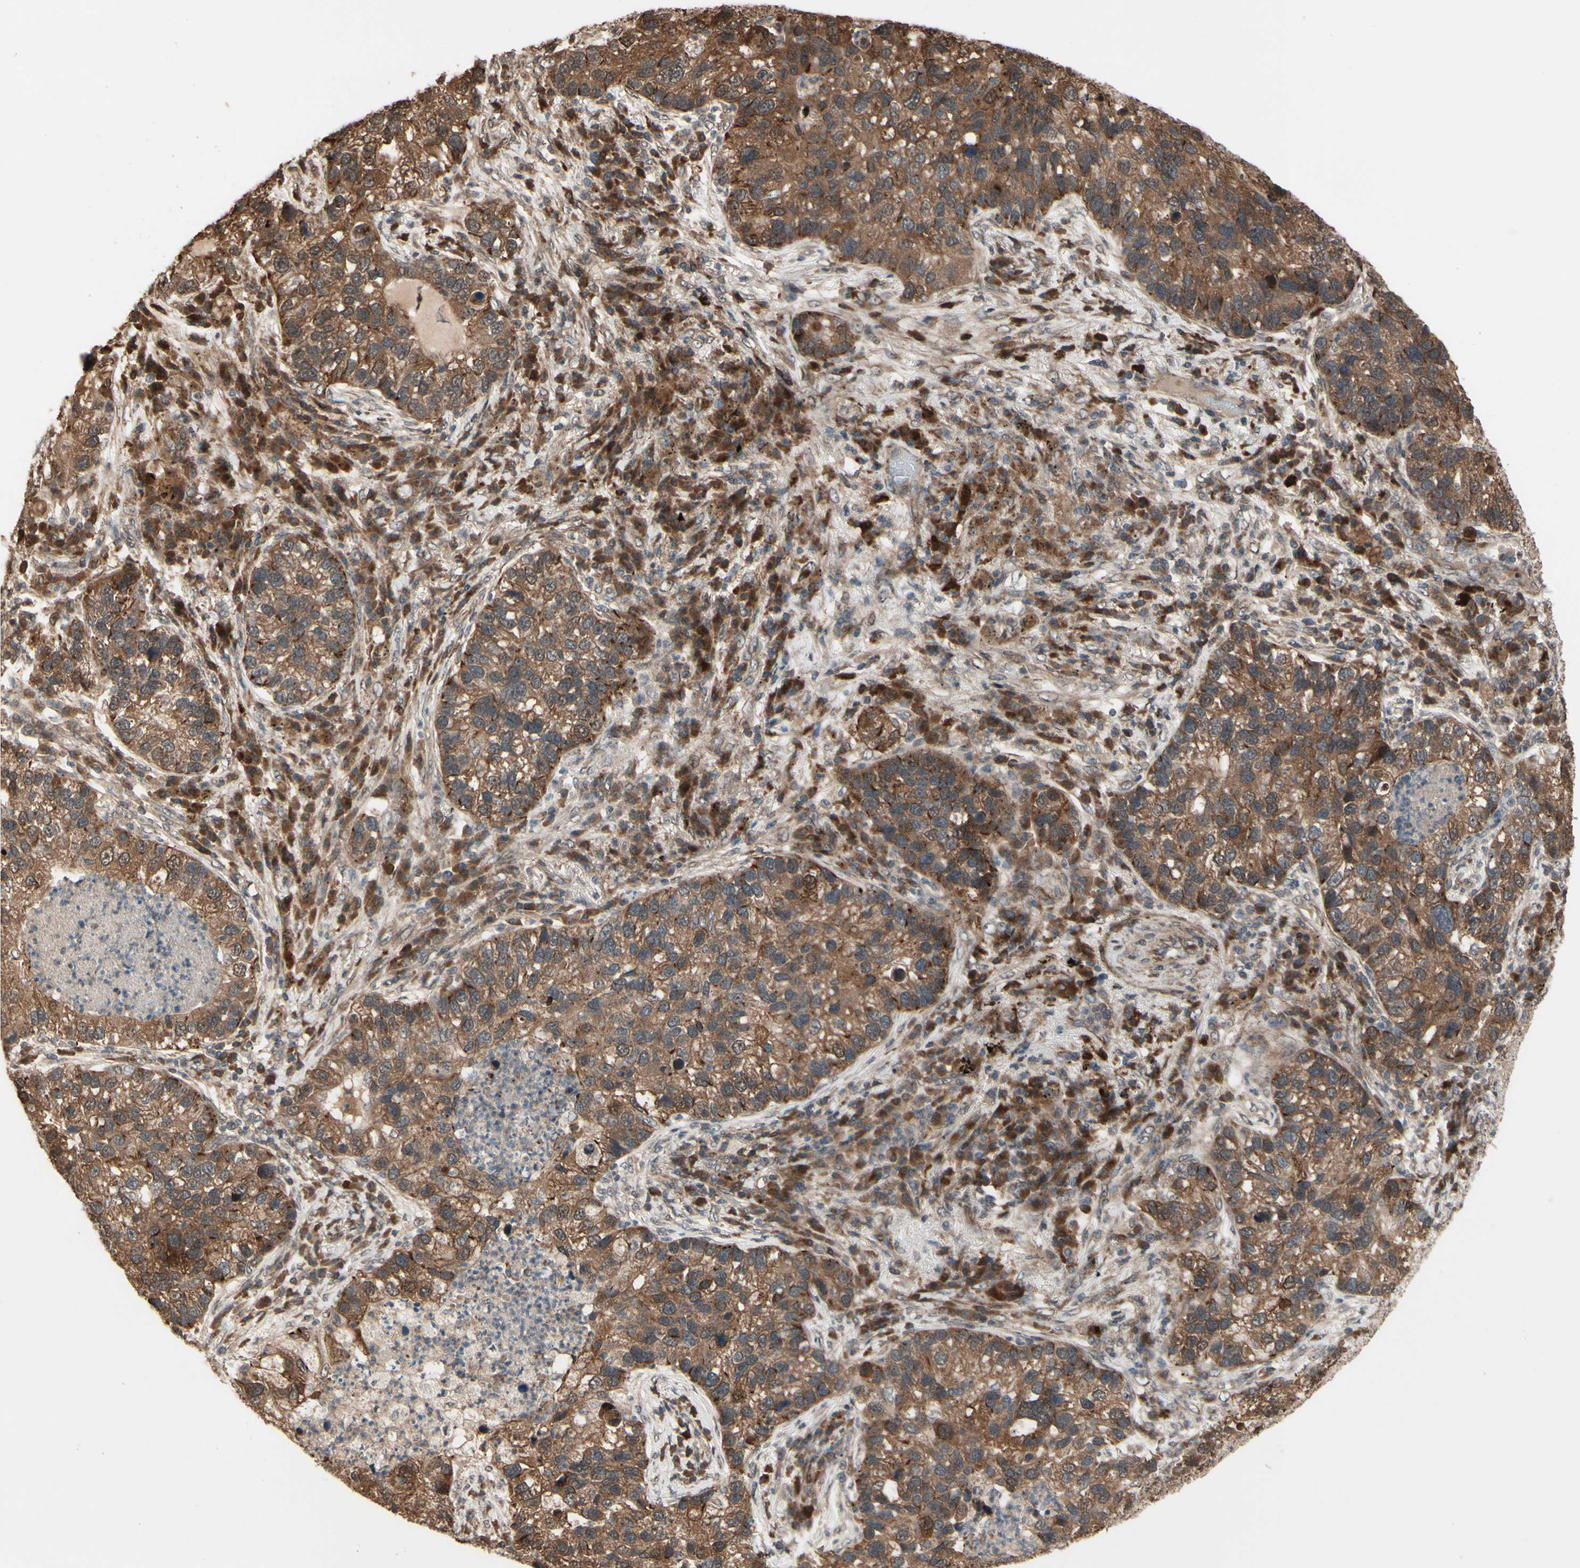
{"staining": {"intensity": "moderate", "quantity": "25%-75%", "location": "cytoplasmic/membranous"}, "tissue": "lung cancer", "cell_type": "Tumor cells", "image_type": "cancer", "snomed": [{"axis": "morphology", "description": "Normal tissue, NOS"}, {"axis": "morphology", "description": "Adenocarcinoma, NOS"}, {"axis": "topography", "description": "Bronchus"}, {"axis": "topography", "description": "Lung"}], "caption": "An immunohistochemistry histopathology image of neoplastic tissue is shown. Protein staining in brown highlights moderate cytoplasmic/membranous positivity in lung cancer within tumor cells. (Brightfield microscopy of DAB IHC at high magnification).", "gene": "CSF1R", "patient": {"sex": "male", "age": 54}}